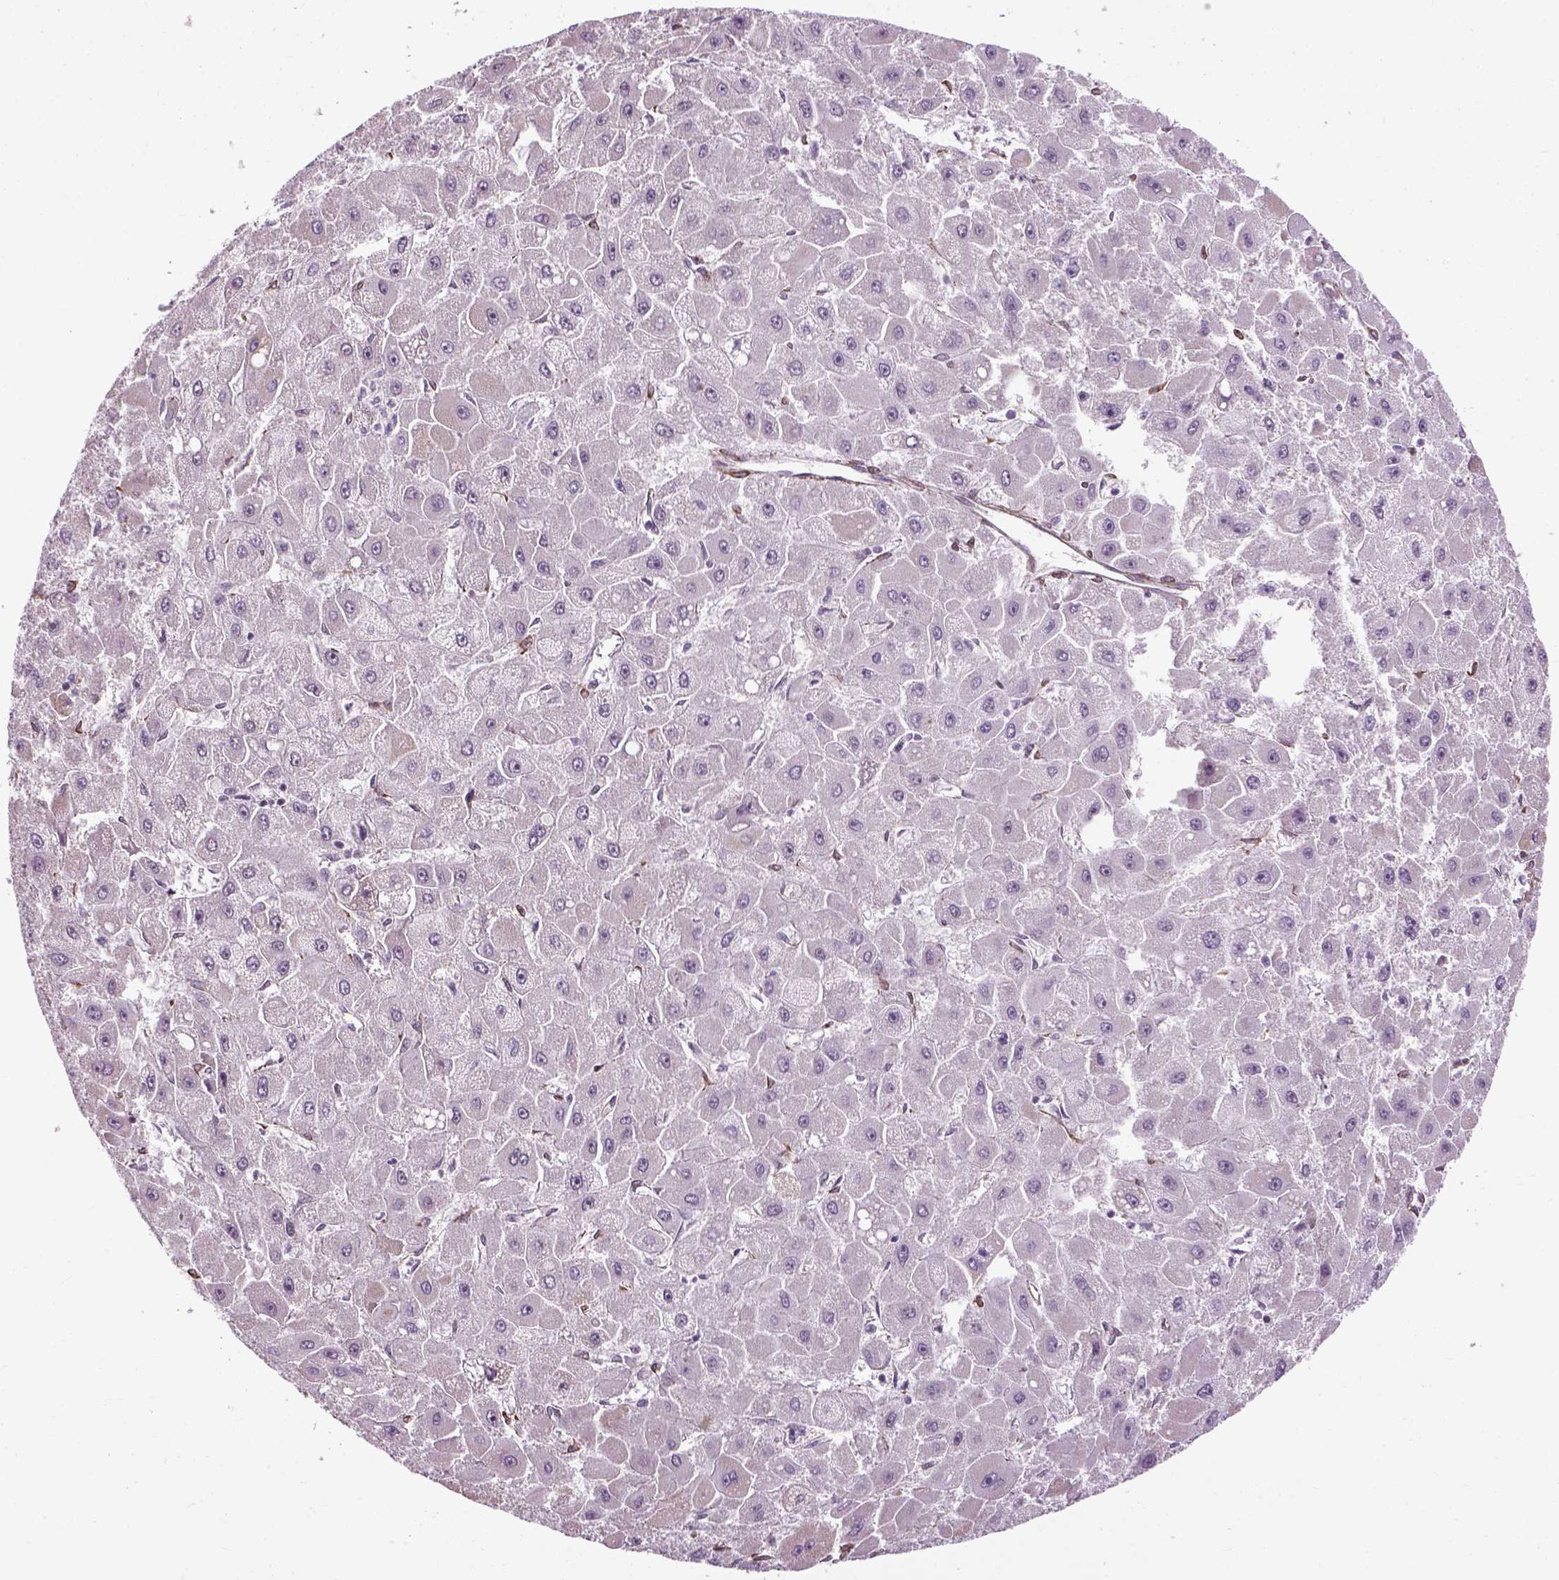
{"staining": {"intensity": "negative", "quantity": "none", "location": "none"}, "tissue": "liver cancer", "cell_type": "Tumor cells", "image_type": "cancer", "snomed": [{"axis": "morphology", "description": "Carcinoma, Hepatocellular, NOS"}, {"axis": "topography", "description": "Liver"}], "caption": "A photomicrograph of liver cancer (hepatocellular carcinoma) stained for a protein demonstrates no brown staining in tumor cells. The staining was performed using DAB to visualize the protein expression in brown, while the nuclei were stained in blue with hematoxylin (Magnification: 20x).", "gene": "XK", "patient": {"sex": "female", "age": 25}}